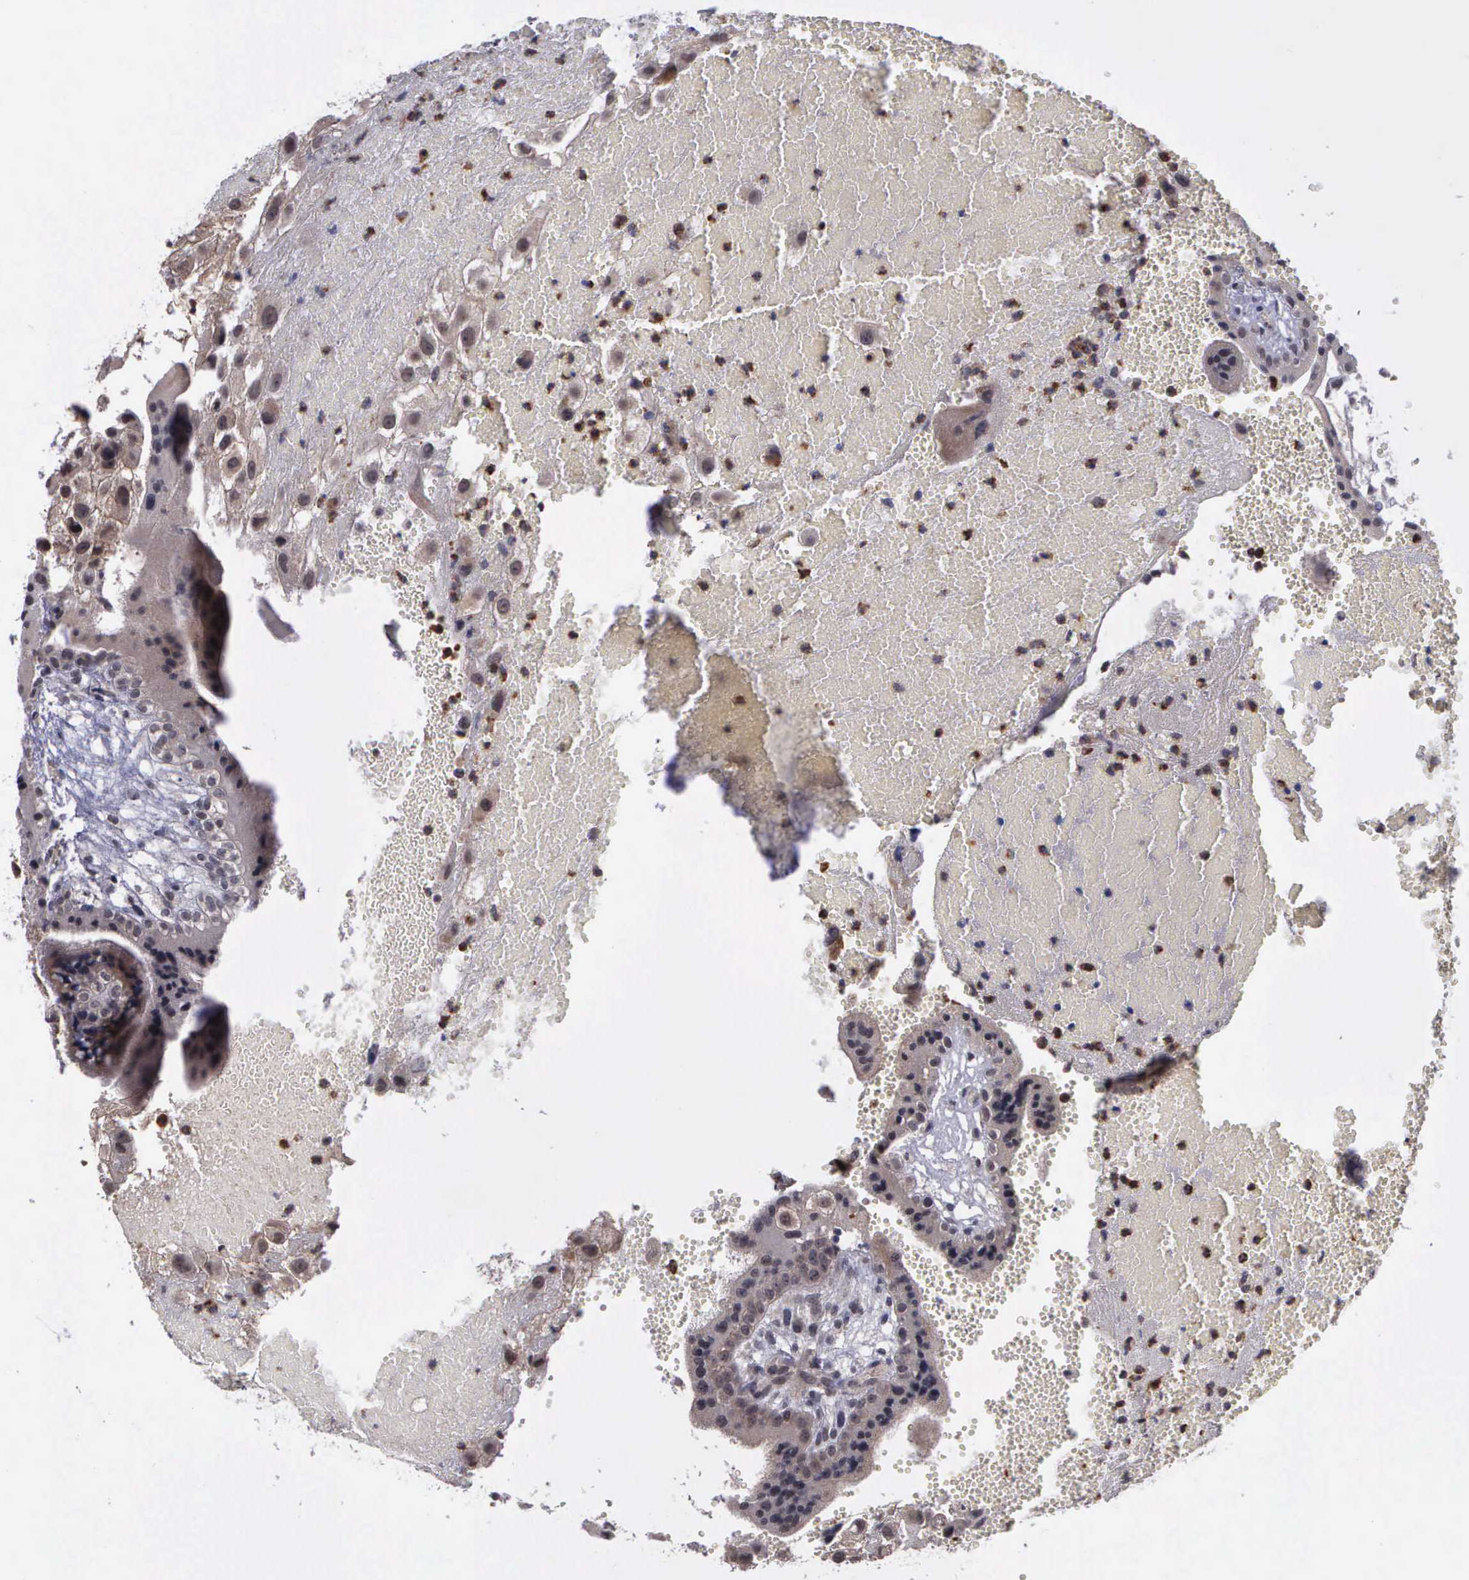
{"staining": {"intensity": "weak", "quantity": ">75%", "location": "cytoplasmic/membranous"}, "tissue": "placenta", "cell_type": "Decidual cells", "image_type": "normal", "snomed": [{"axis": "morphology", "description": "Normal tissue, NOS"}, {"axis": "topography", "description": "Placenta"}], "caption": "Protein staining exhibits weak cytoplasmic/membranous expression in approximately >75% of decidual cells in unremarkable placenta.", "gene": "MAP3K9", "patient": {"sex": "female", "age": 30}}